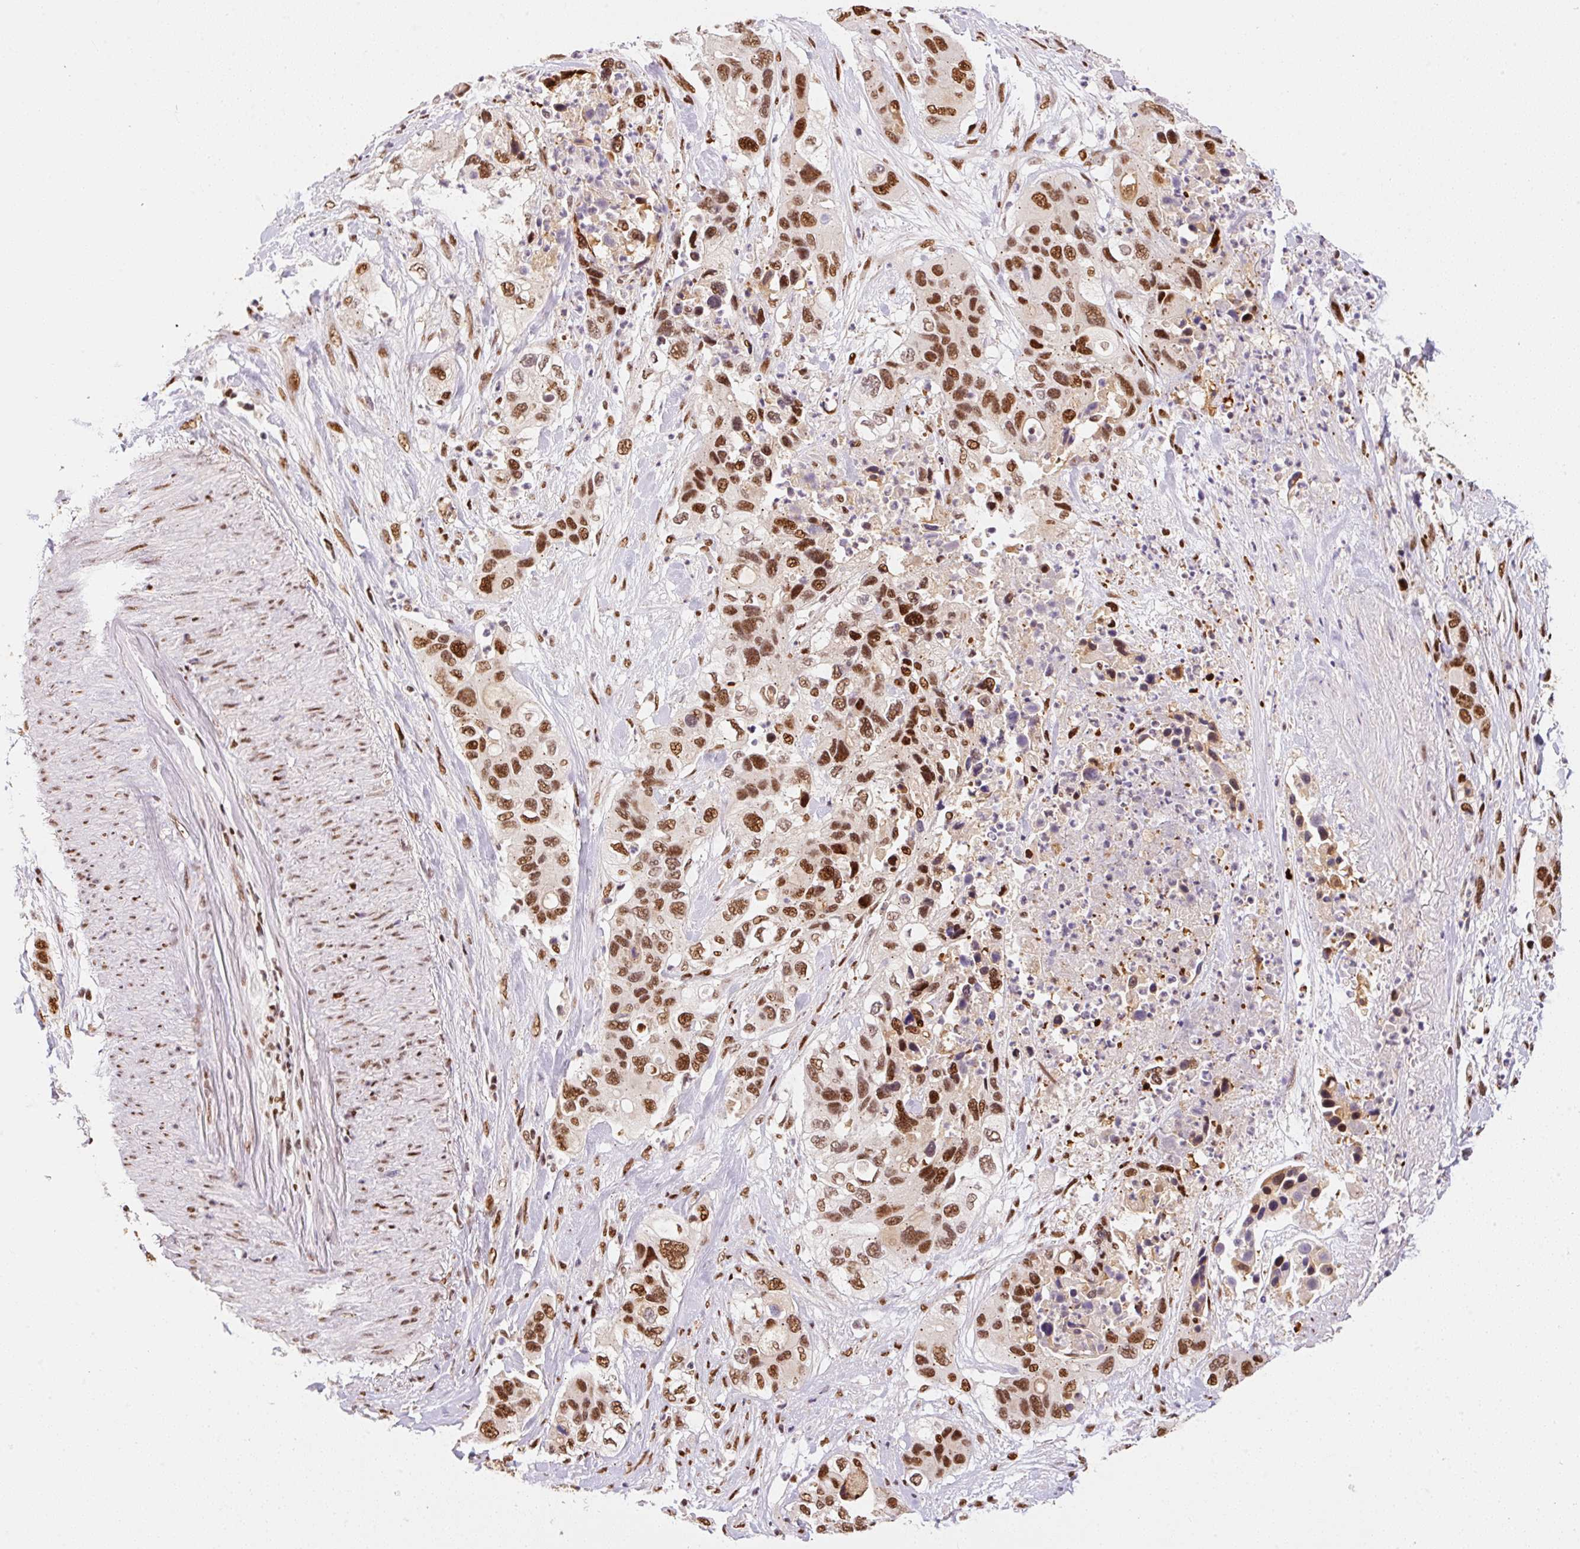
{"staining": {"intensity": "strong", "quantity": ">75%", "location": "nuclear"}, "tissue": "pancreatic cancer", "cell_type": "Tumor cells", "image_type": "cancer", "snomed": [{"axis": "morphology", "description": "Adenocarcinoma, NOS"}, {"axis": "topography", "description": "Pancreas"}], "caption": "Immunohistochemical staining of adenocarcinoma (pancreatic) exhibits strong nuclear protein expression in approximately >75% of tumor cells. (Brightfield microscopy of DAB IHC at high magnification).", "gene": "GPR139", "patient": {"sex": "female", "age": 71}}